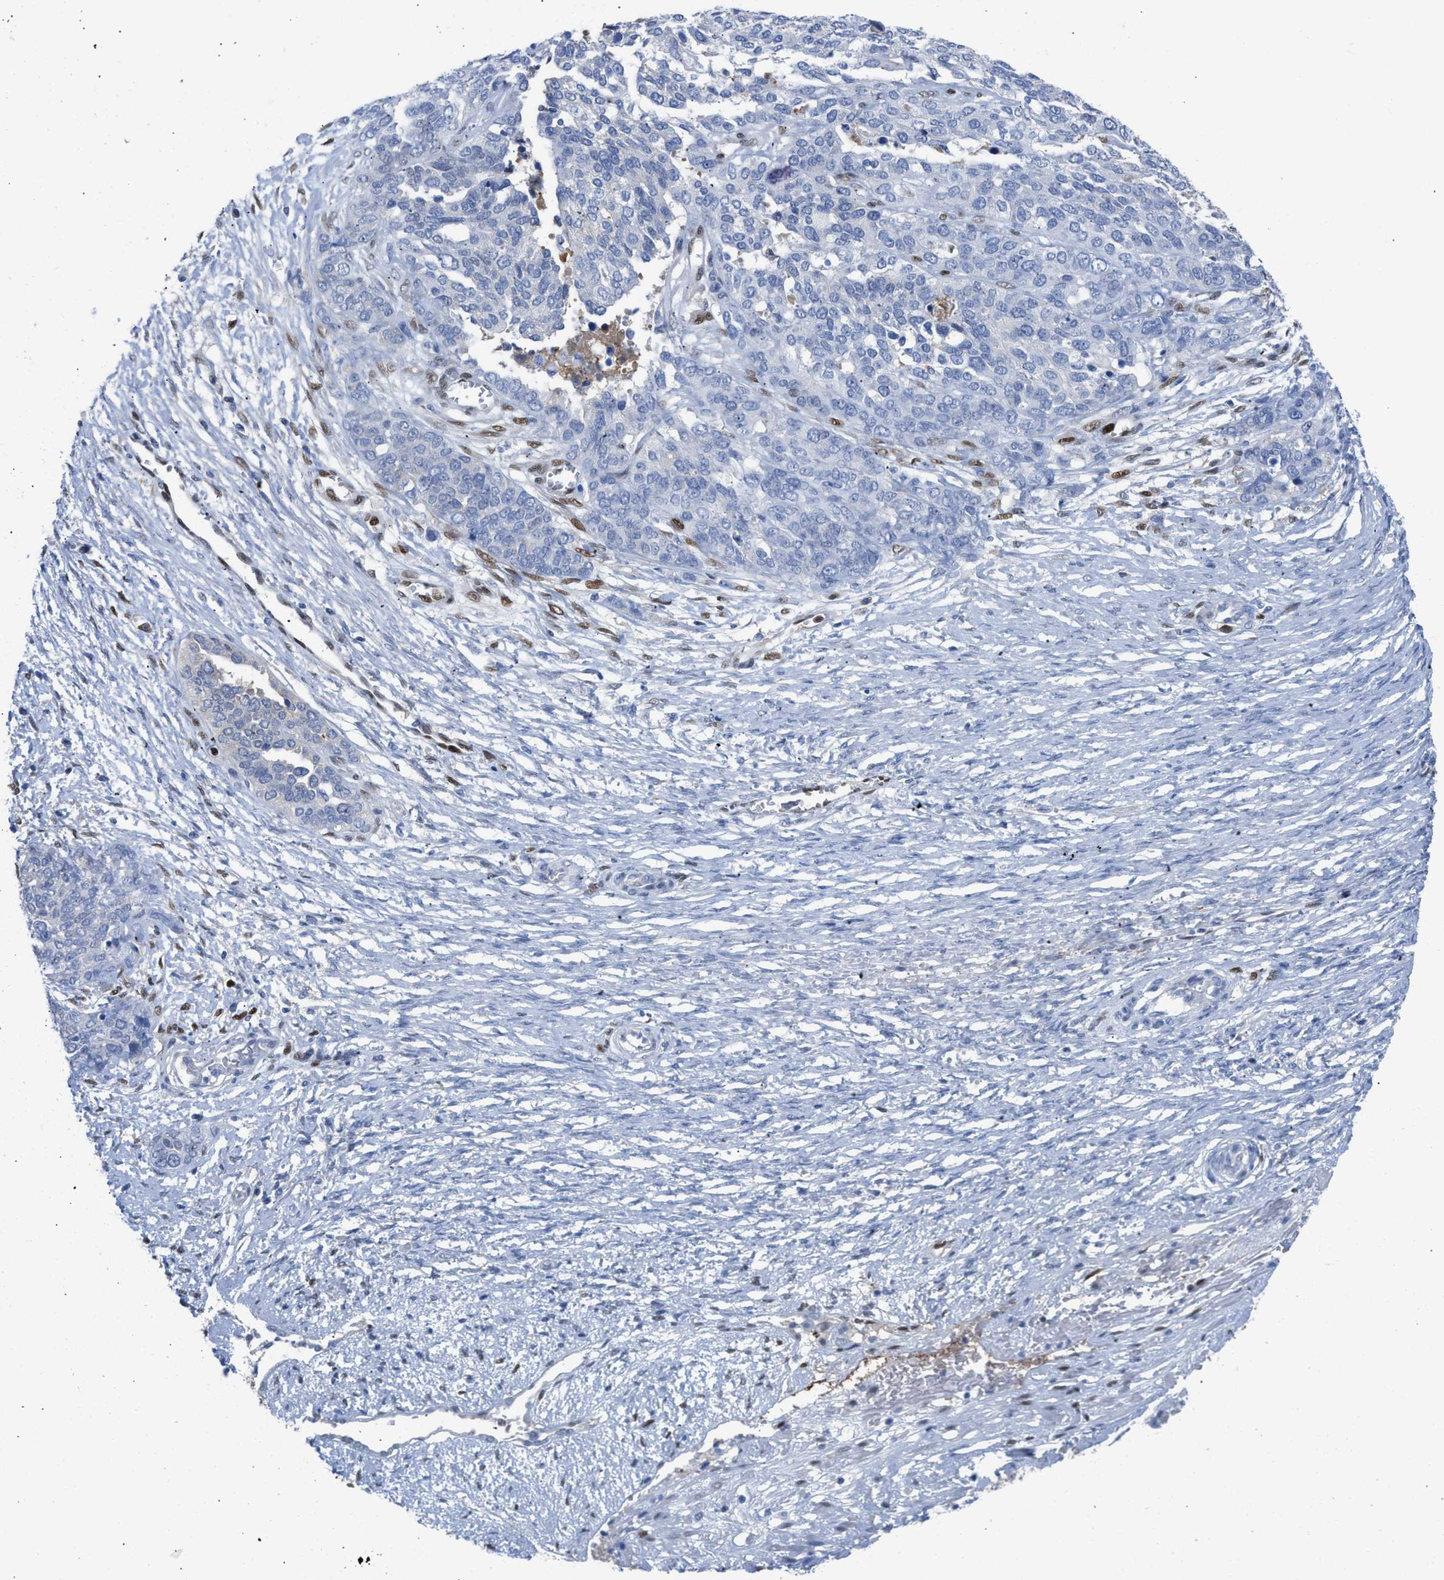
{"staining": {"intensity": "negative", "quantity": "none", "location": "none"}, "tissue": "ovarian cancer", "cell_type": "Tumor cells", "image_type": "cancer", "snomed": [{"axis": "morphology", "description": "Cystadenocarcinoma, serous, NOS"}, {"axis": "topography", "description": "Ovary"}], "caption": "A histopathology image of human serous cystadenocarcinoma (ovarian) is negative for staining in tumor cells.", "gene": "LEF1", "patient": {"sex": "female", "age": 44}}